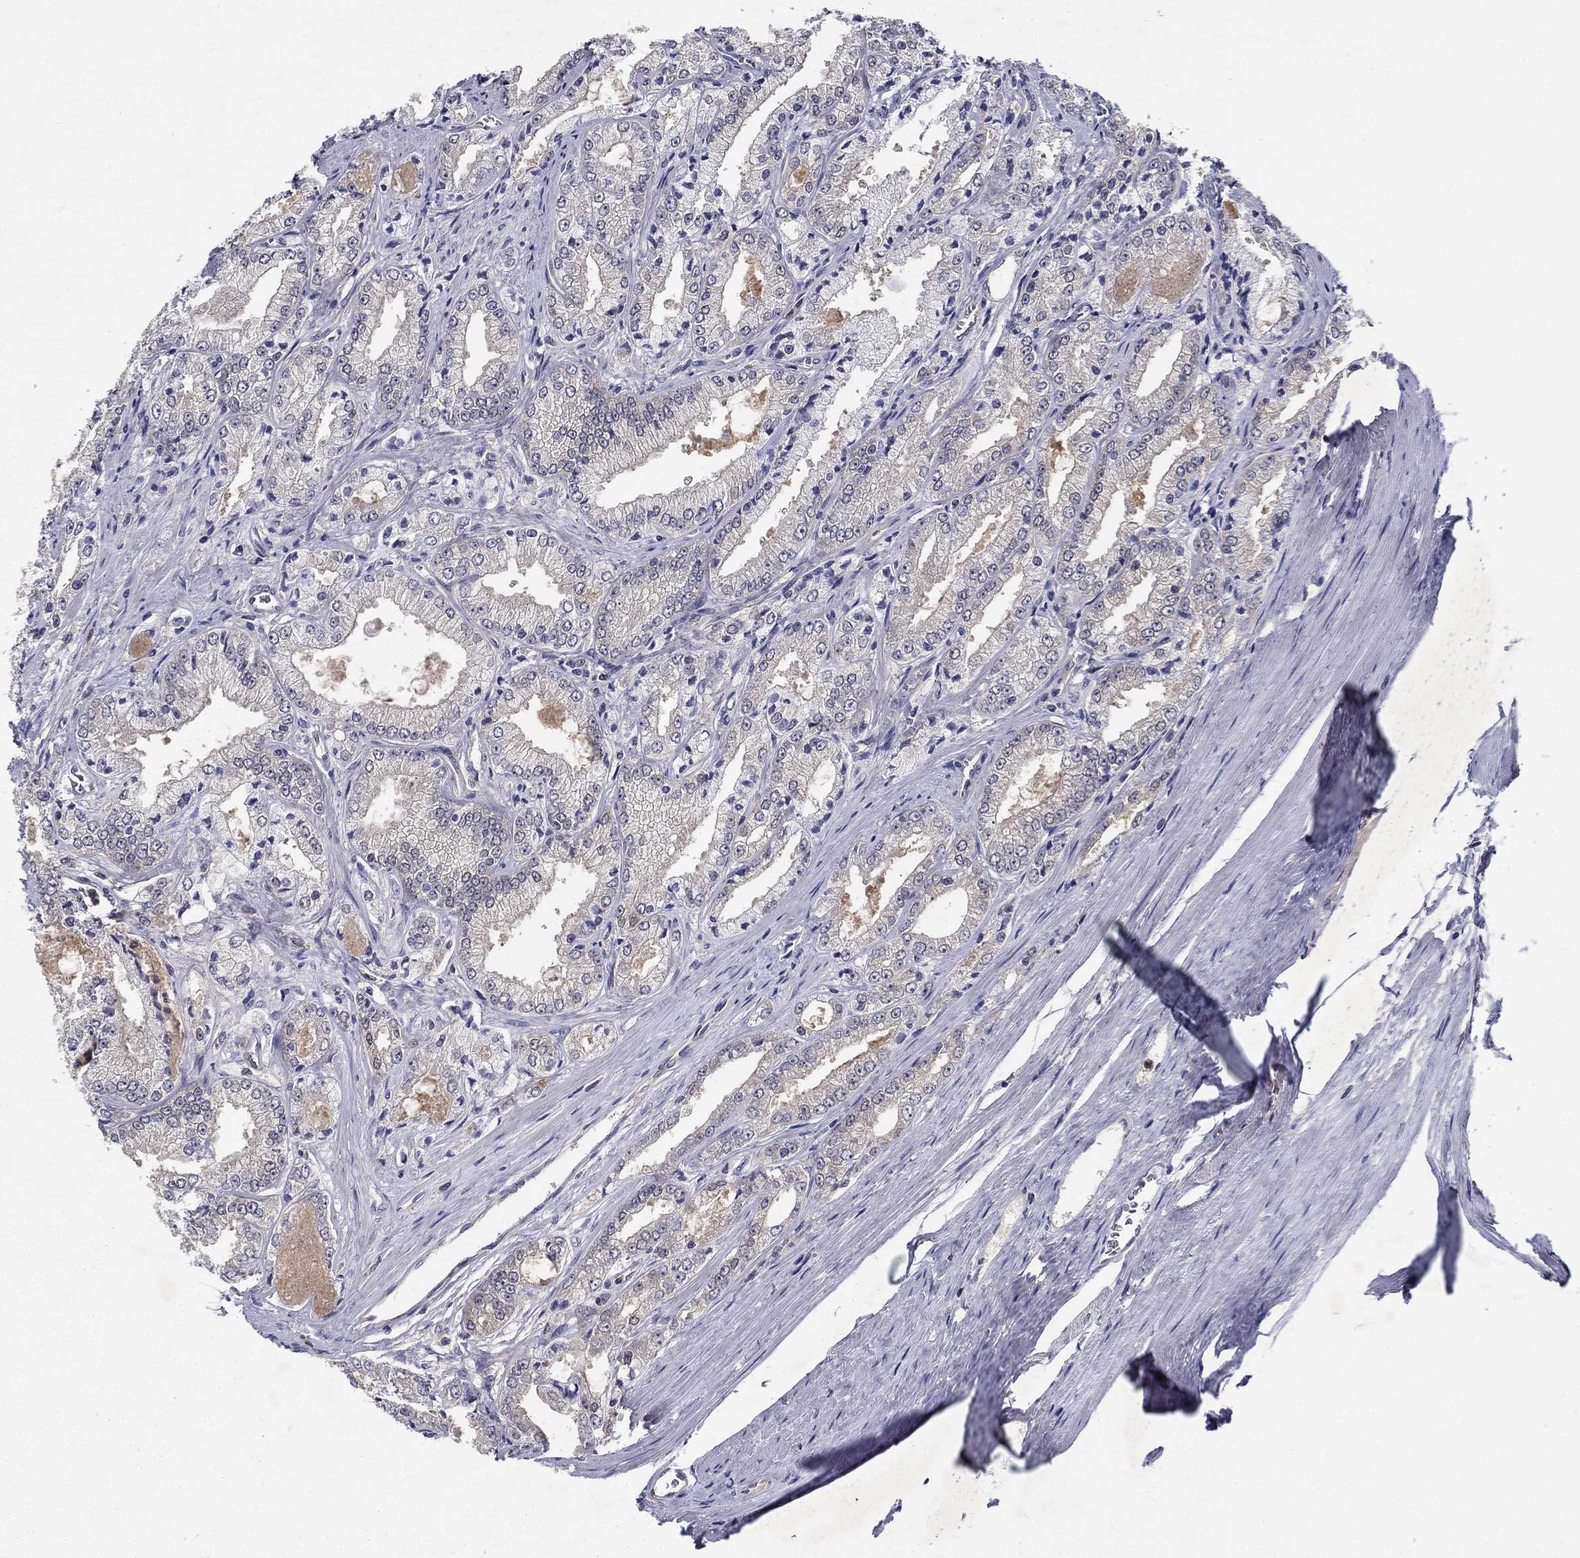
{"staining": {"intensity": "negative", "quantity": "none", "location": "none"}, "tissue": "prostate cancer", "cell_type": "Tumor cells", "image_type": "cancer", "snomed": [{"axis": "morphology", "description": "Adenocarcinoma, NOS"}, {"axis": "morphology", "description": "Adenocarcinoma, High grade"}, {"axis": "topography", "description": "Prostate"}], "caption": "High power microscopy photomicrograph of an immunohistochemistry (IHC) photomicrograph of prostate cancer (adenocarcinoma), revealing no significant staining in tumor cells.", "gene": "GLTP", "patient": {"sex": "male", "age": 70}}